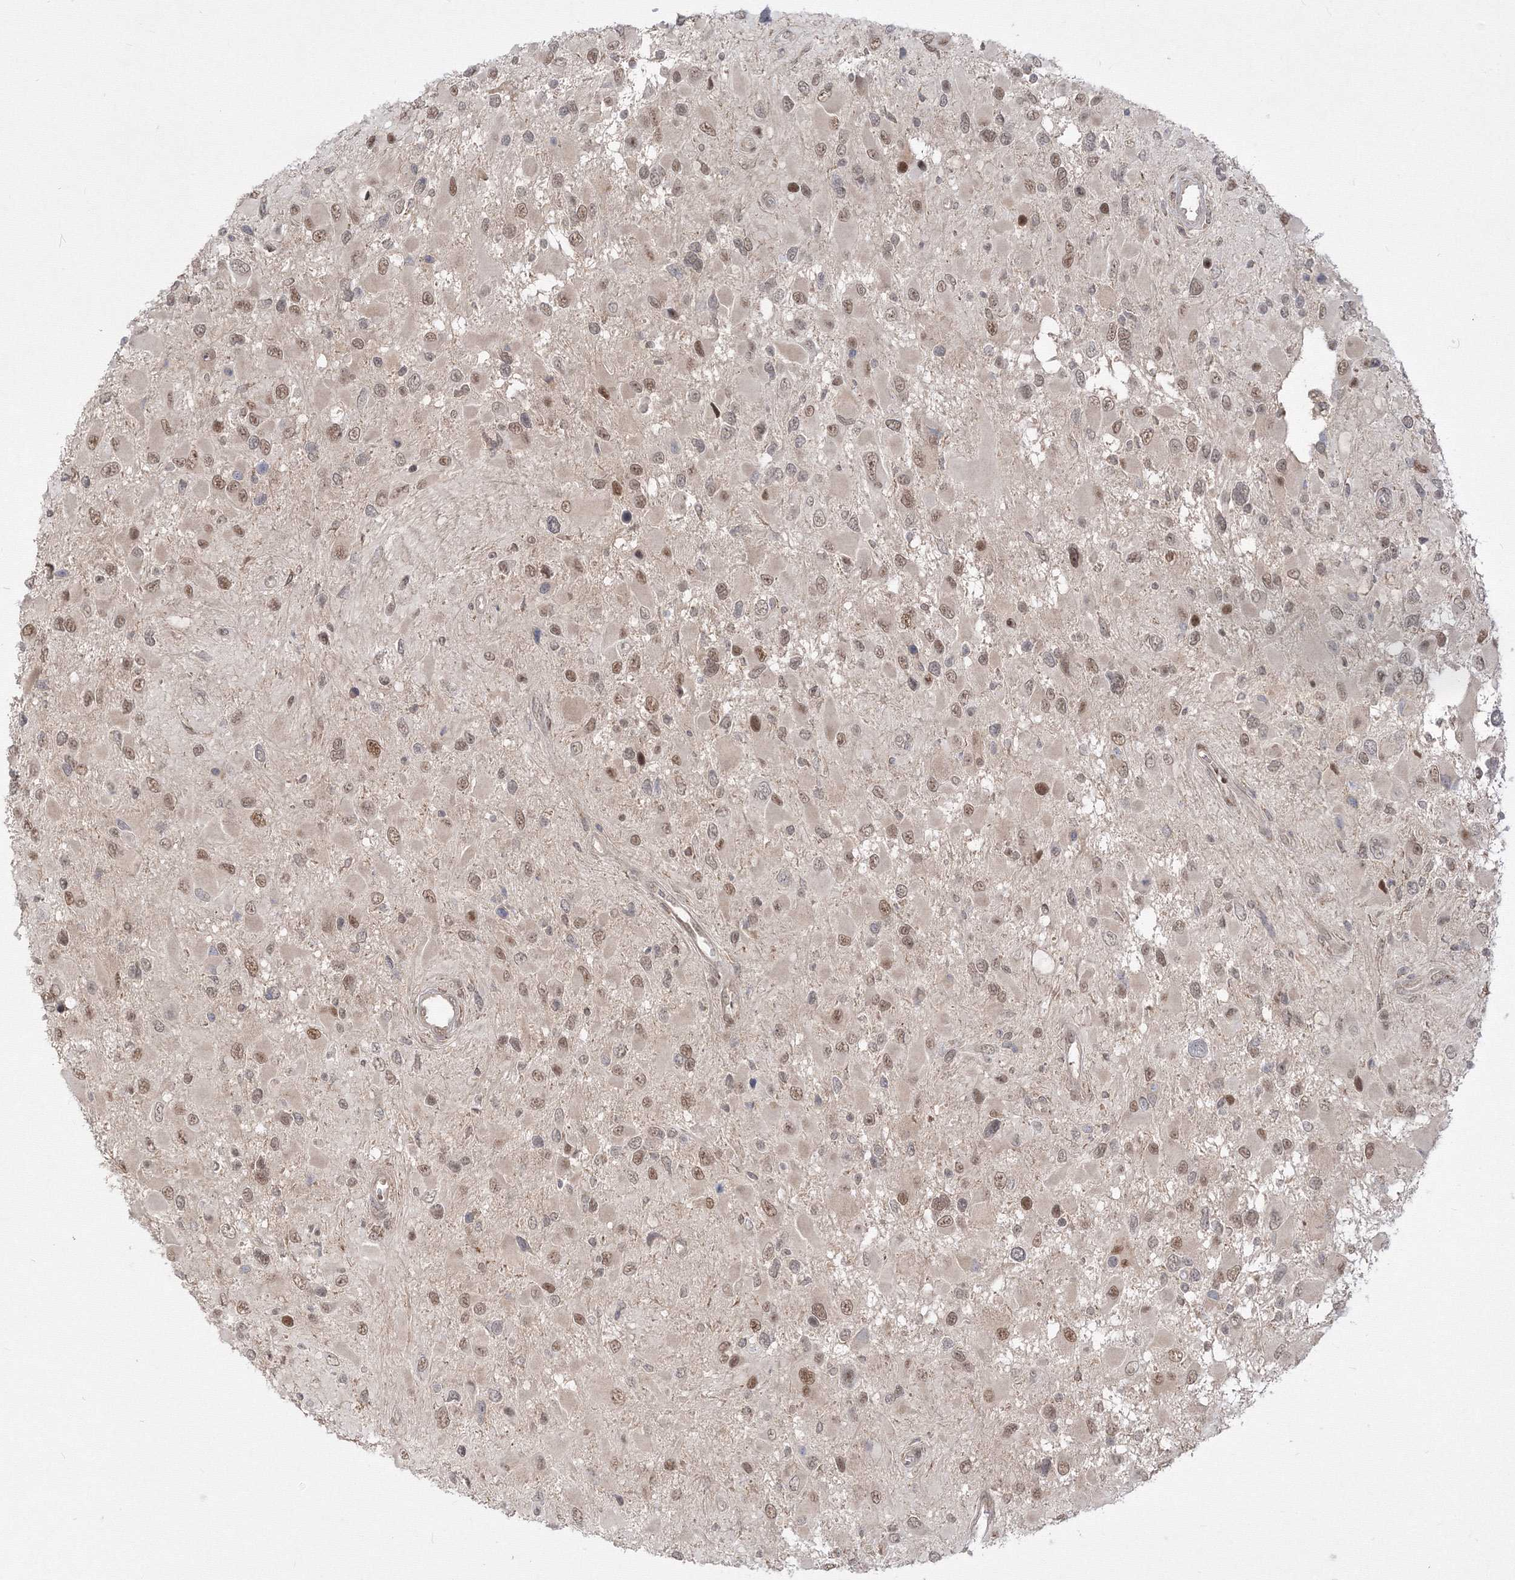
{"staining": {"intensity": "moderate", "quantity": "25%-75%", "location": "nuclear"}, "tissue": "glioma", "cell_type": "Tumor cells", "image_type": "cancer", "snomed": [{"axis": "morphology", "description": "Glioma, malignant, High grade"}, {"axis": "topography", "description": "Brain"}], "caption": "High-power microscopy captured an immunohistochemistry photomicrograph of high-grade glioma (malignant), revealing moderate nuclear expression in about 25%-75% of tumor cells. The staining is performed using DAB brown chromogen to label protein expression. The nuclei are counter-stained blue using hematoxylin.", "gene": "COPS4", "patient": {"sex": "male", "age": 53}}